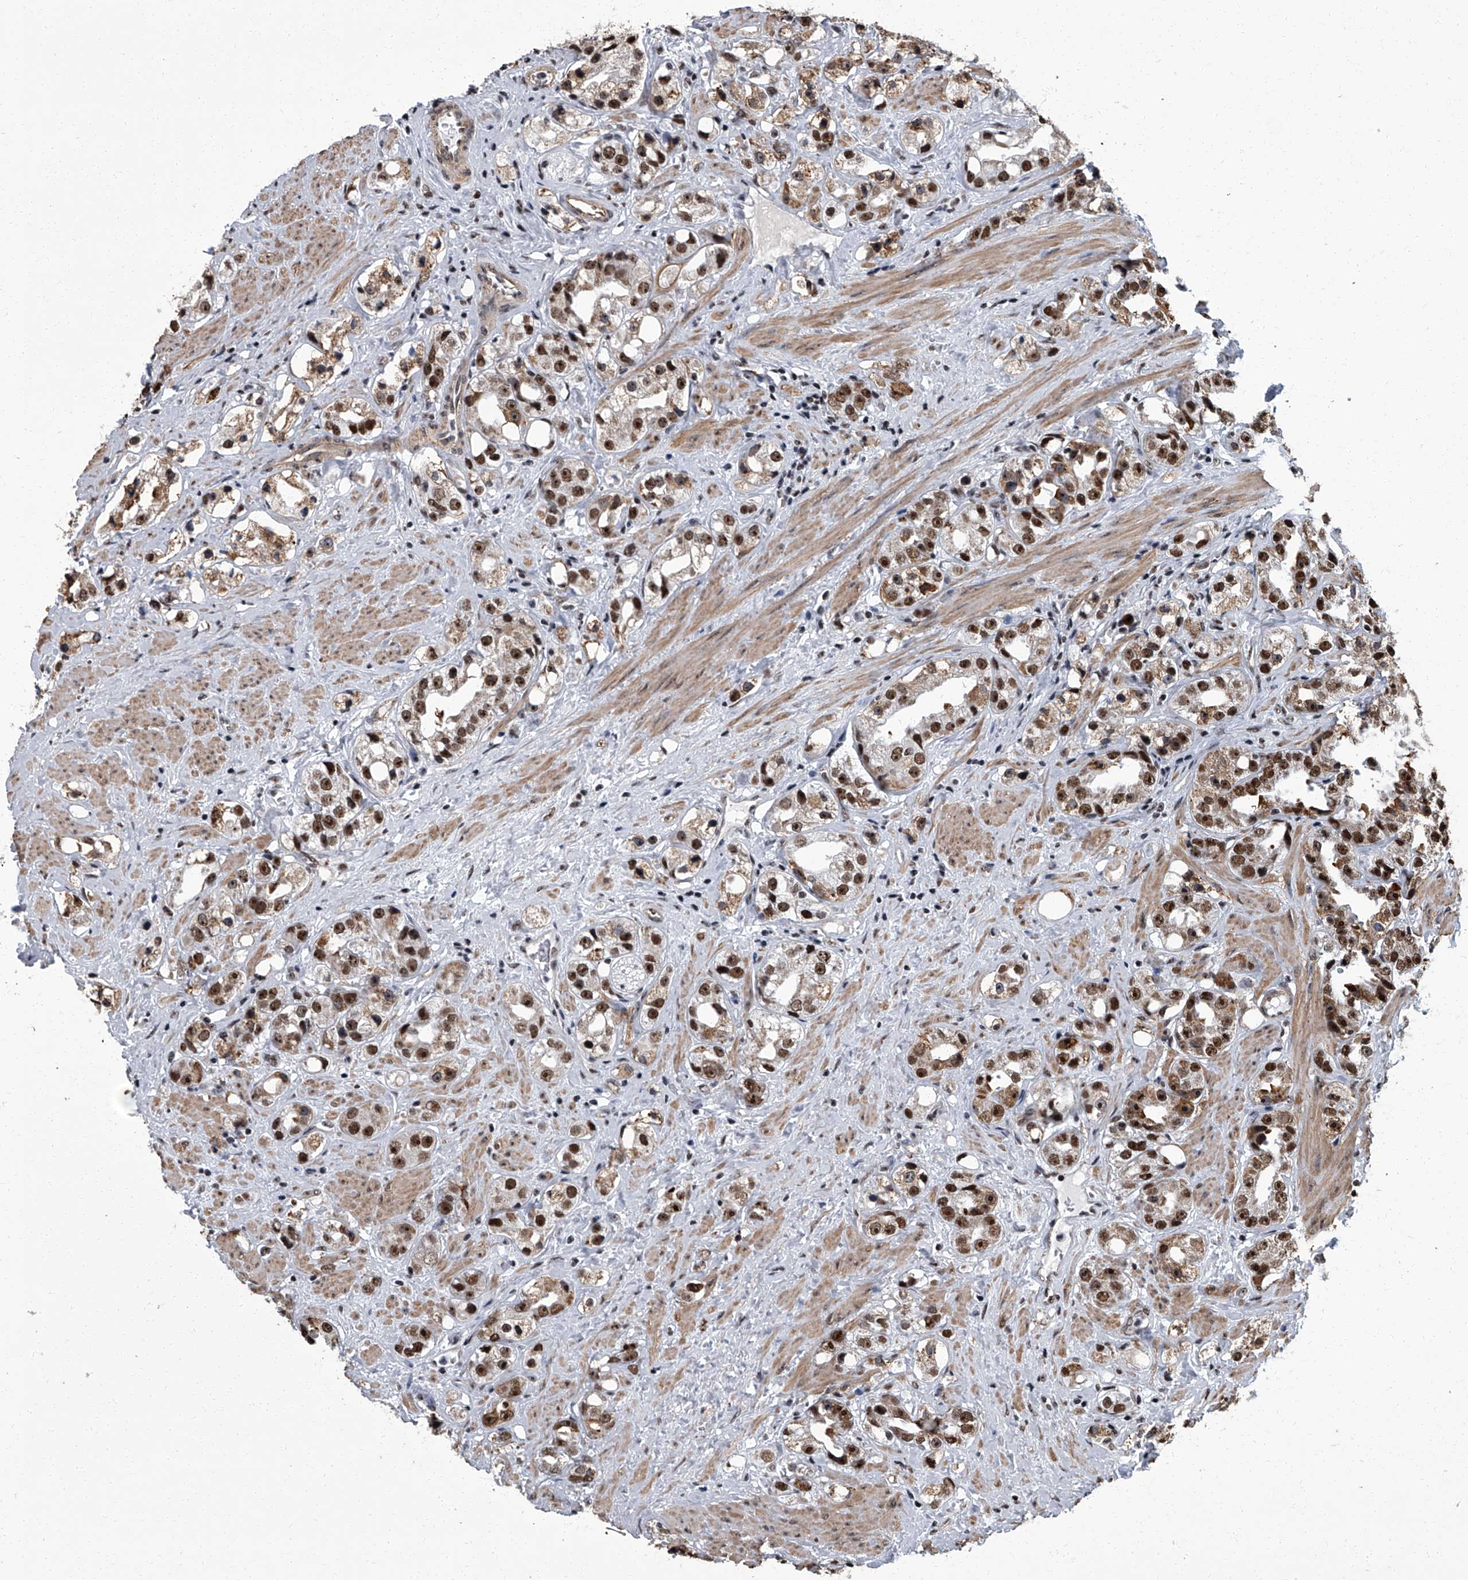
{"staining": {"intensity": "strong", "quantity": ">75%", "location": "cytoplasmic/membranous,nuclear"}, "tissue": "prostate cancer", "cell_type": "Tumor cells", "image_type": "cancer", "snomed": [{"axis": "morphology", "description": "Adenocarcinoma, NOS"}, {"axis": "topography", "description": "Prostate"}], "caption": "A brown stain highlights strong cytoplasmic/membranous and nuclear staining of a protein in adenocarcinoma (prostate) tumor cells. The protein of interest is stained brown, and the nuclei are stained in blue (DAB (3,3'-diaminobenzidine) IHC with brightfield microscopy, high magnification).", "gene": "ZNF518B", "patient": {"sex": "male", "age": 79}}